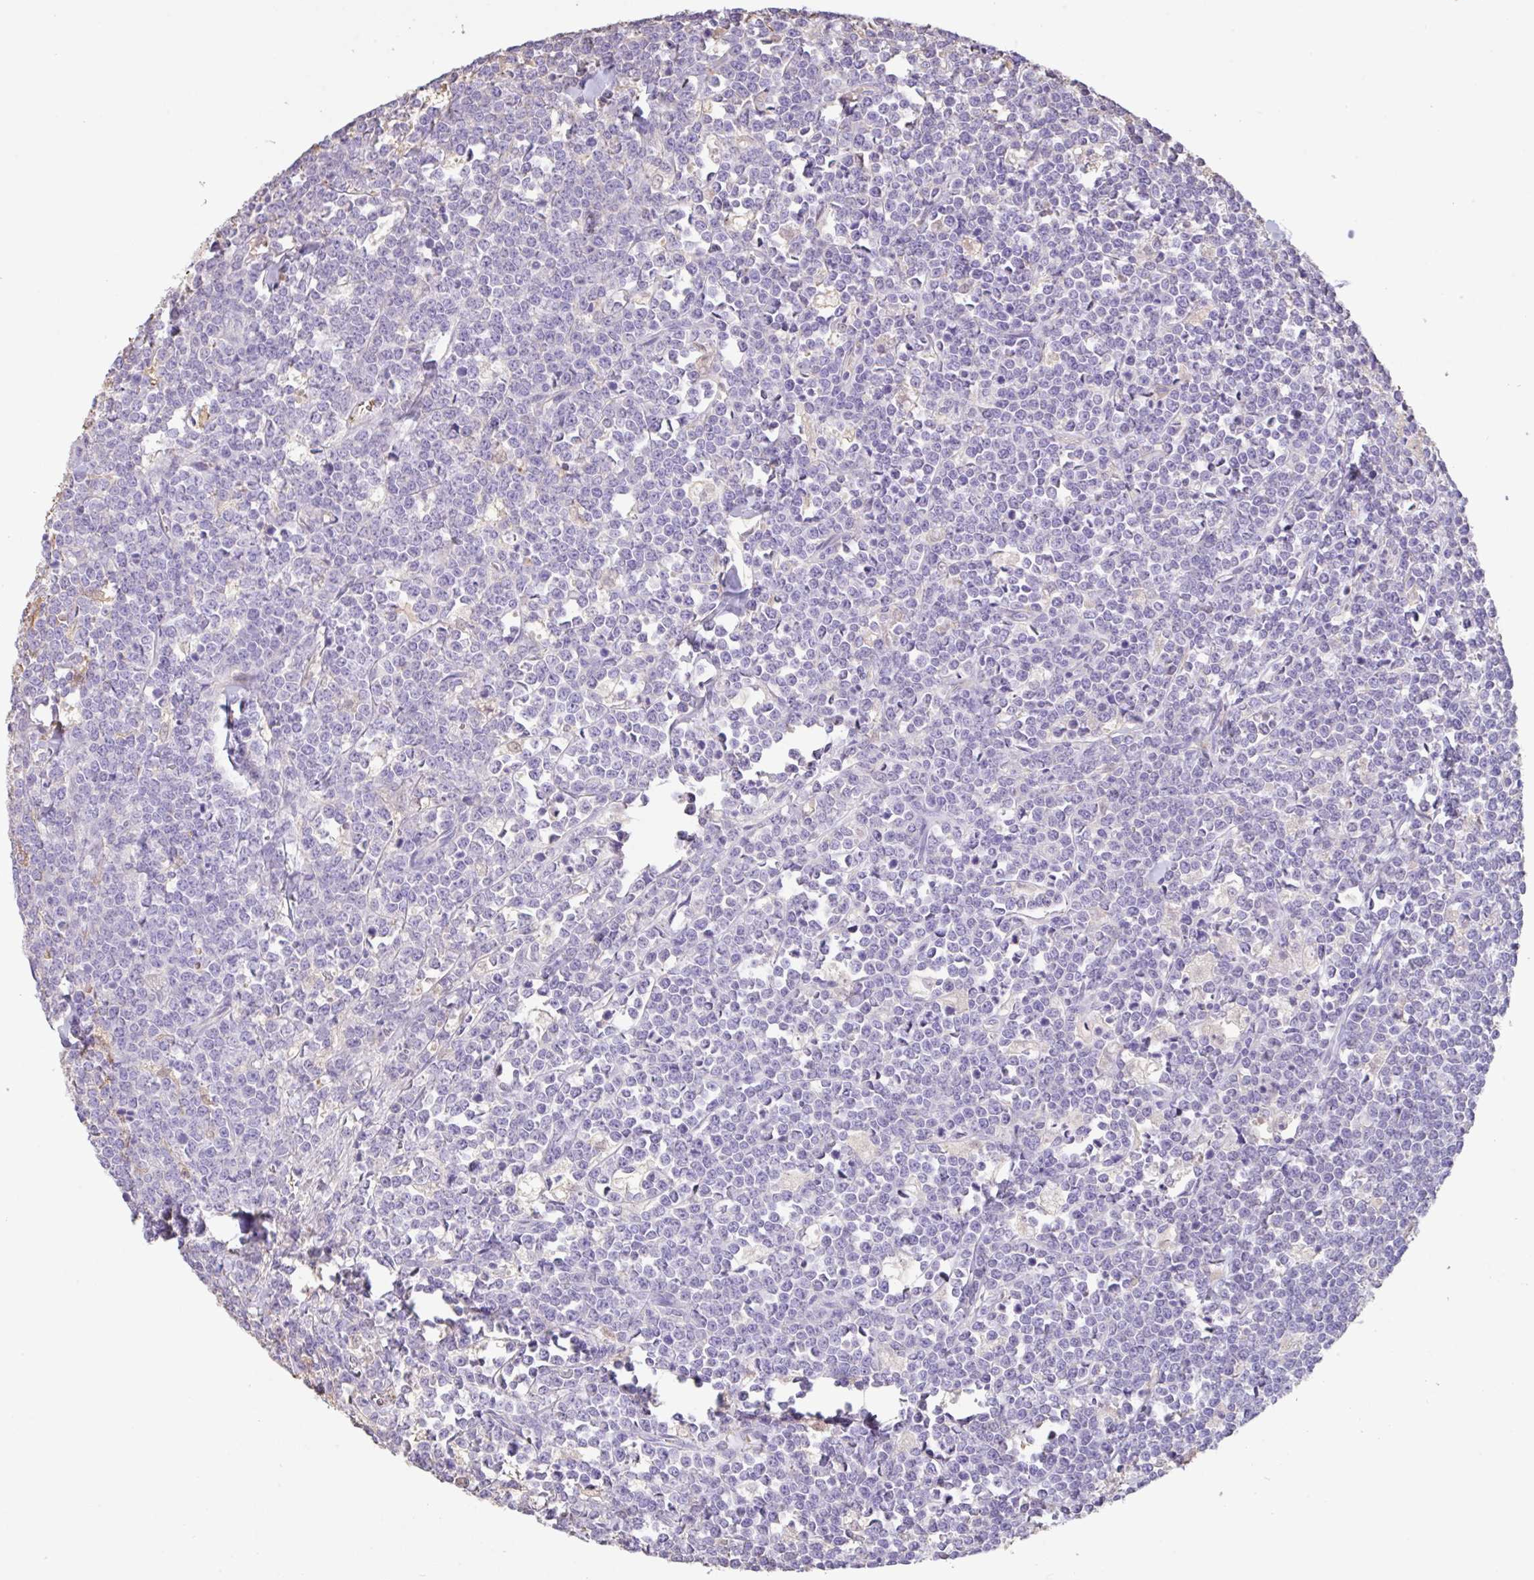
{"staining": {"intensity": "negative", "quantity": "none", "location": "none"}, "tissue": "lymphoma", "cell_type": "Tumor cells", "image_type": "cancer", "snomed": [{"axis": "morphology", "description": "Malignant lymphoma, non-Hodgkin's type, High grade"}, {"axis": "topography", "description": "Small intestine"}, {"axis": "topography", "description": "Colon"}], "caption": "The micrograph demonstrates no significant expression in tumor cells of high-grade malignant lymphoma, non-Hodgkin's type.", "gene": "HOXC12", "patient": {"sex": "male", "age": 8}}